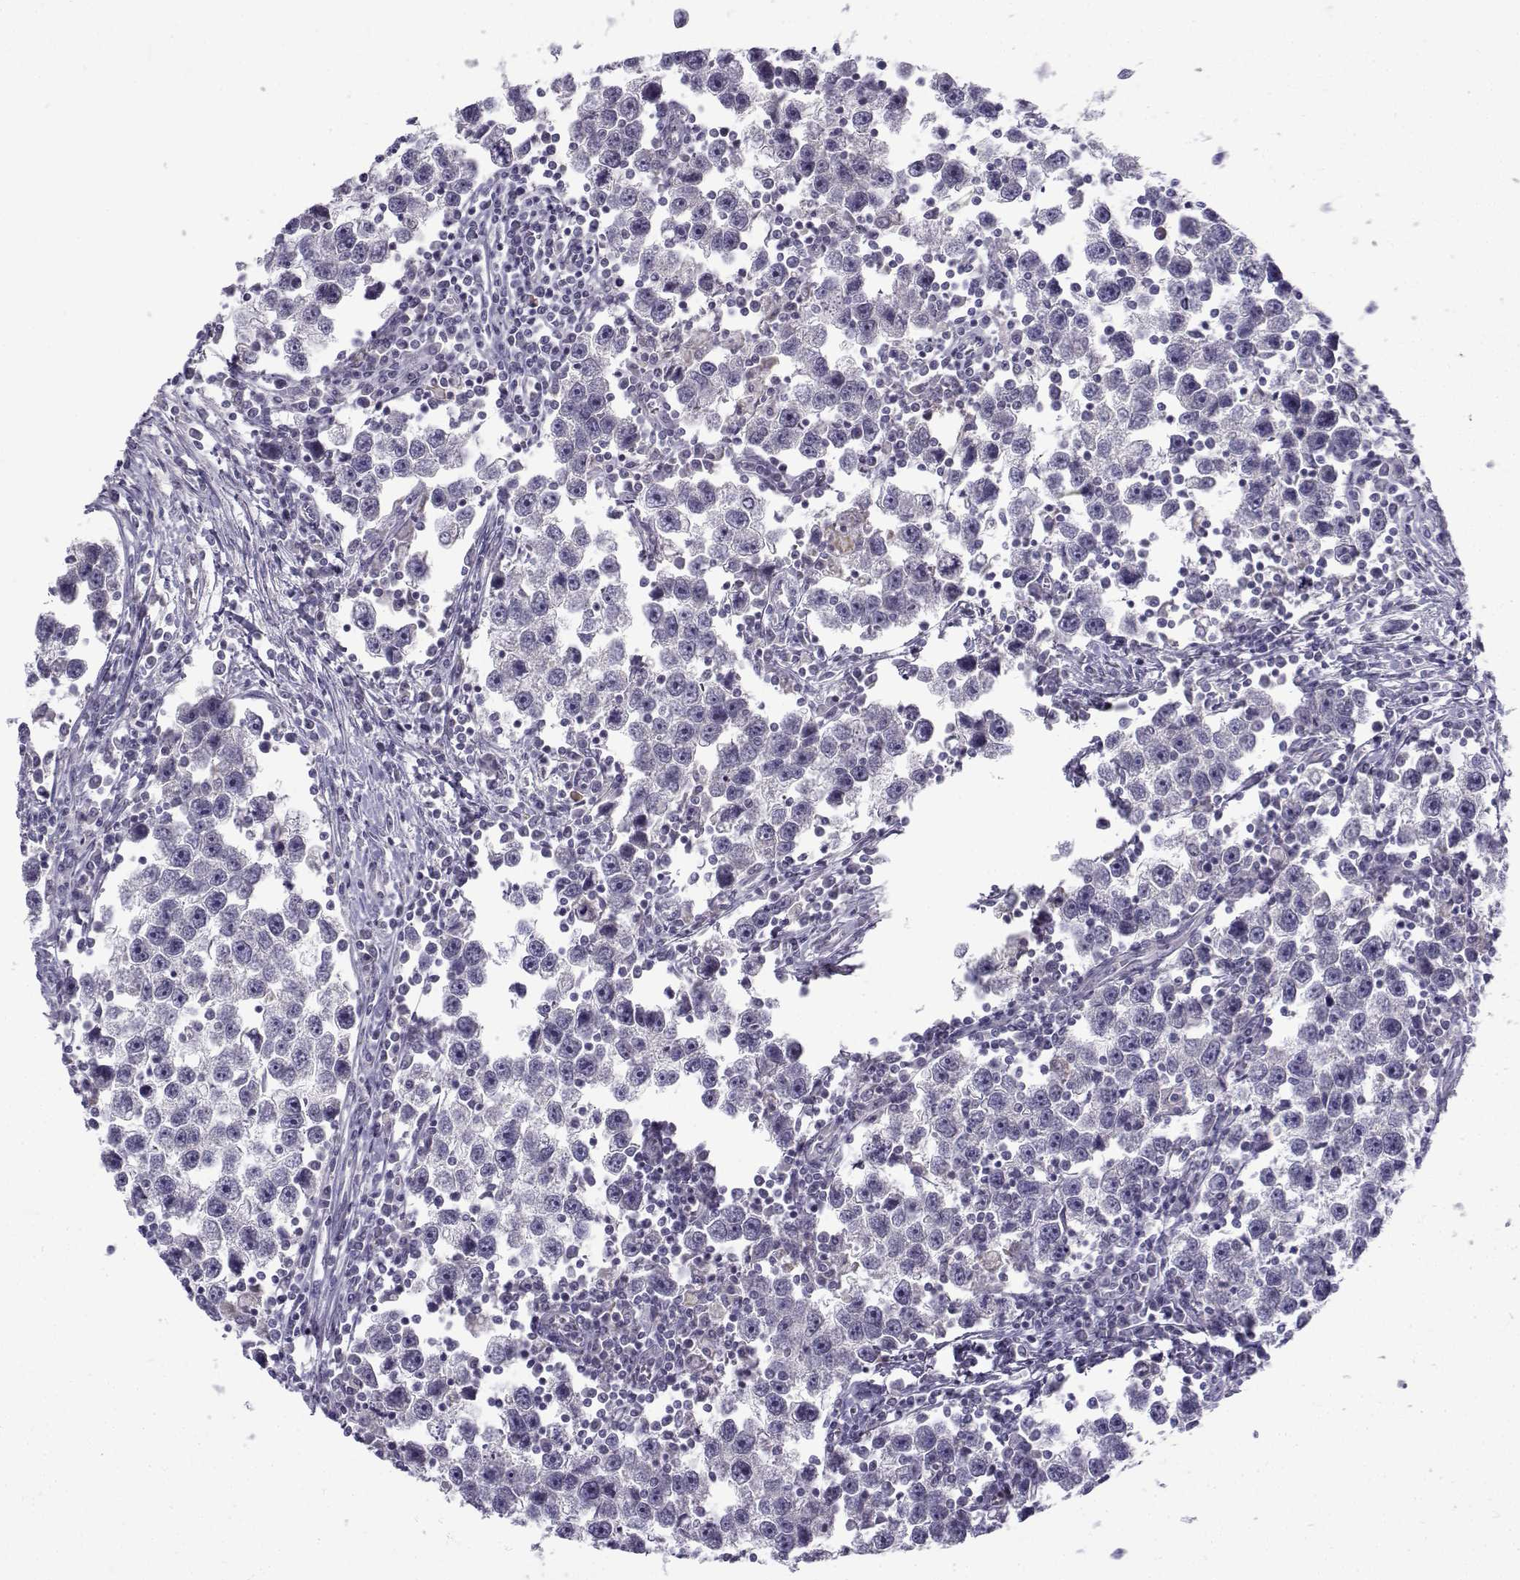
{"staining": {"intensity": "negative", "quantity": "none", "location": "none"}, "tissue": "testis cancer", "cell_type": "Tumor cells", "image_type": "cancer", "snomed": [{"axis": "morphology", "description": "Seminoma, NOS"}, {"axis": "topography", "description": "Testis"}], "caption": "Human testis seminoma stained for a protein using immunohistochemistry exhibits no staining in tumor cells.", "gene": "FAM166A", "patient": {"sex": "male", "age": 30}}